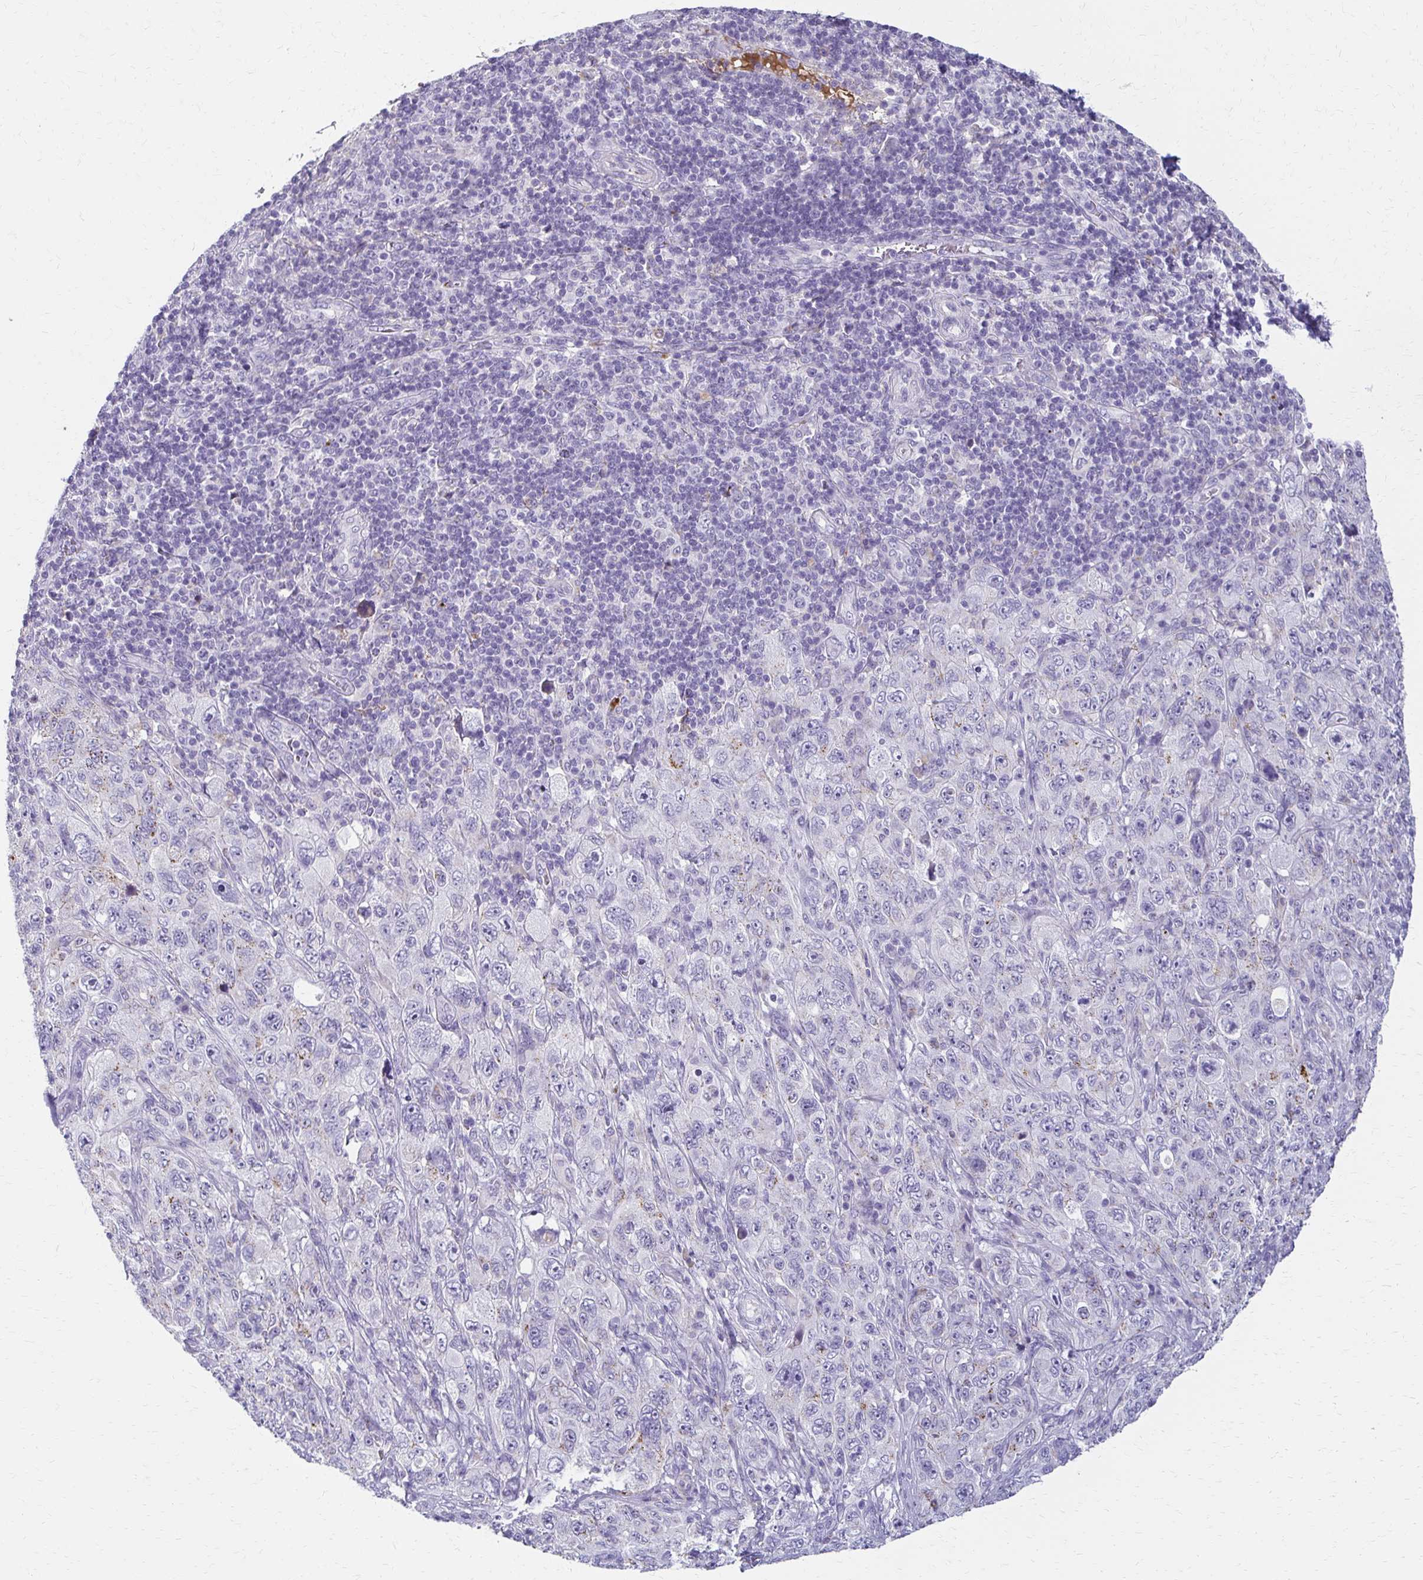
{"staining": {"intensity": "negative", "quantity": "none", "location": "none"}, "tissue": "pancreatic cancer", "cell_type": "Tumor cells", "image_type": "cancer", "snomed": [{"axis": "morphology", "description": "Adenocarcinoma, NOS"}, {"axis": "topography", "description": "Pancreas"}], "caption": "The image displays no significant positivity in tumor cells of pancreatic cancer.", "gene": "BBS12", "patient": {"sex": "male", "age": 68}}